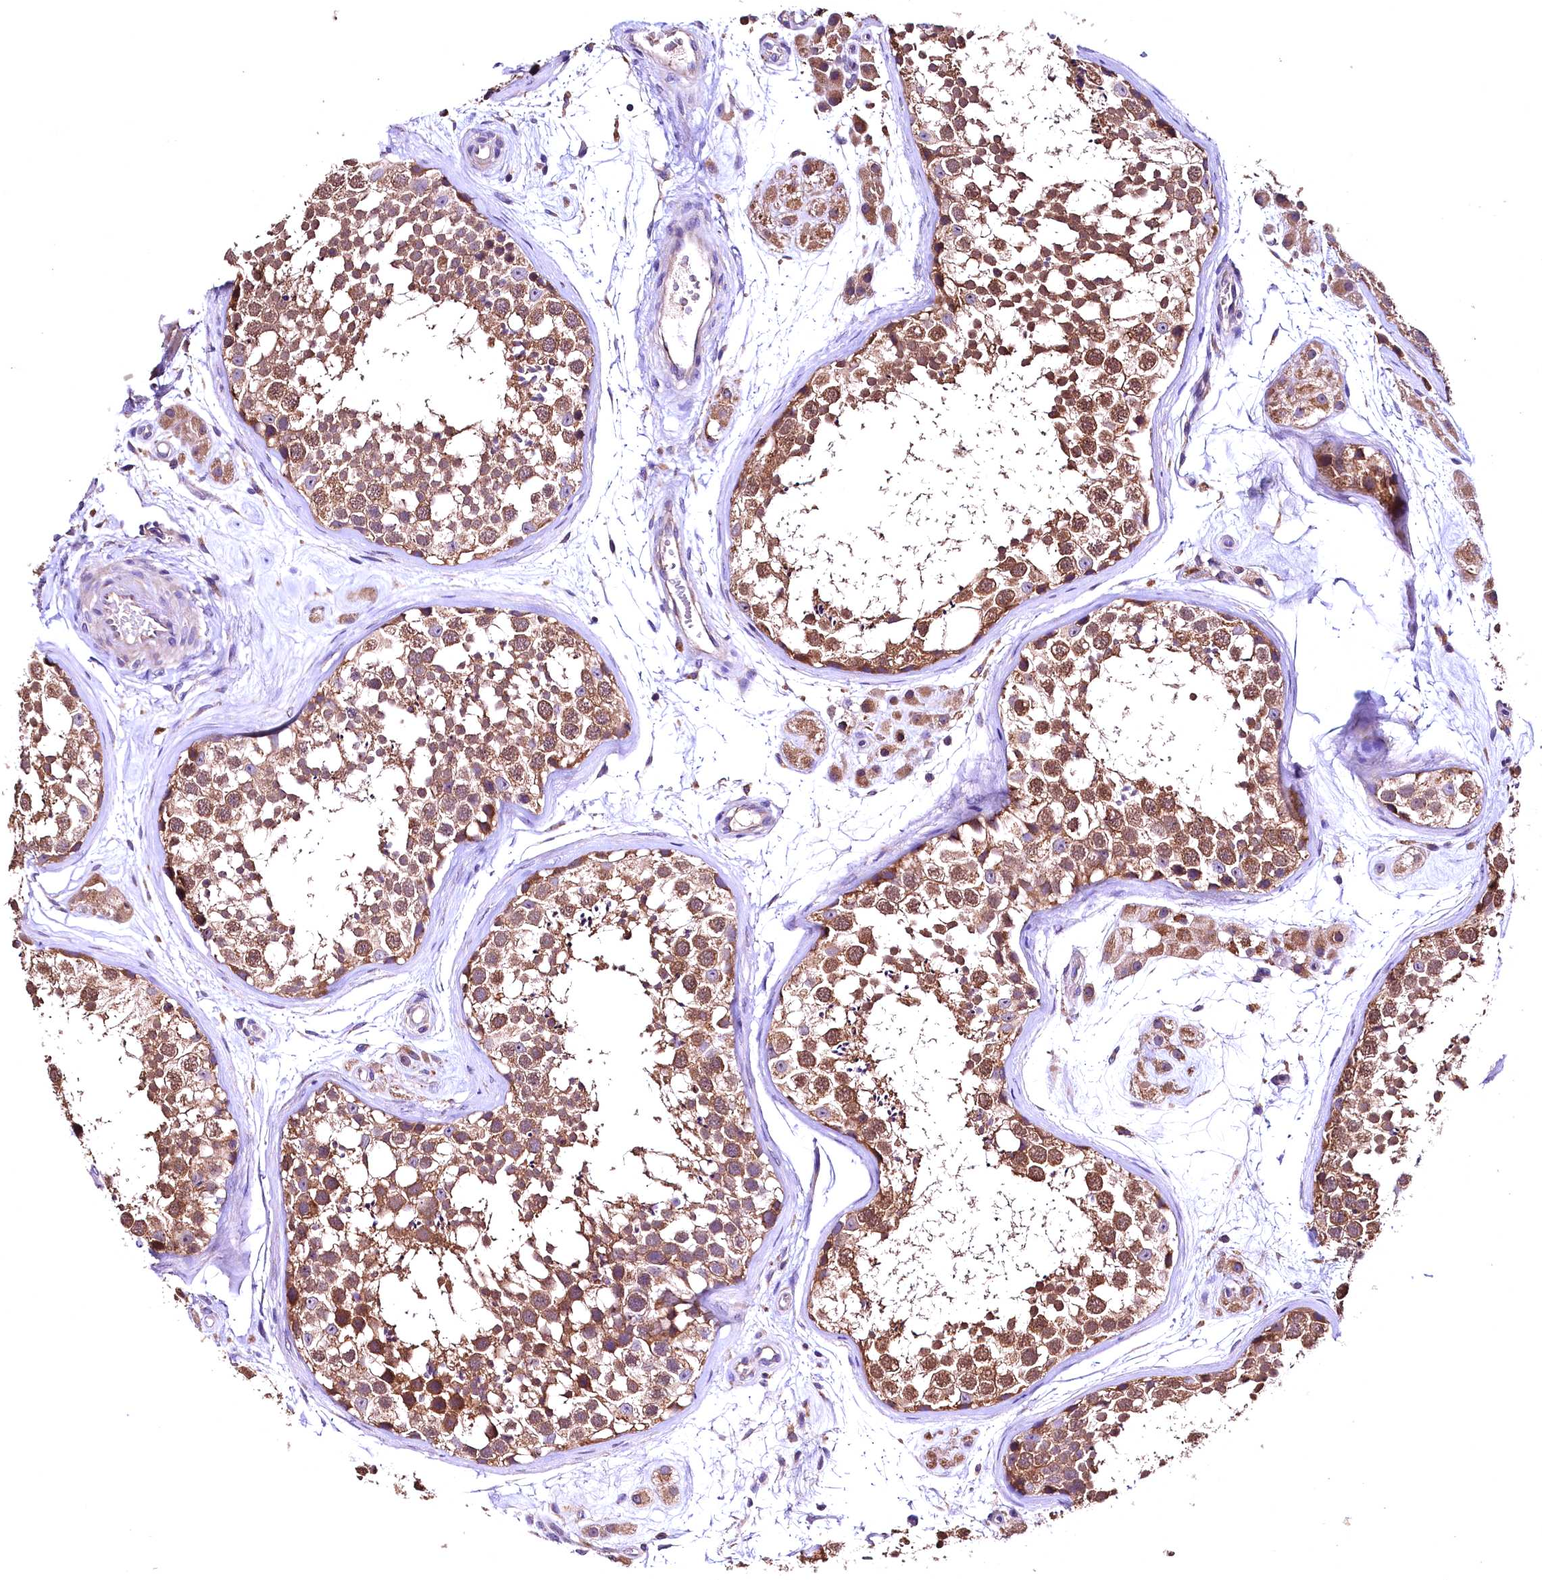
{"staining": {"intensity": "moderate", "quantity": ">75%", "location": "cytoplasmic/membranous"}, "tissue": "testis", "cell_type": "Cells in seminiferous ducts", "image_type": "normal", "snomed": [{"axis": "morphology", "description": "Normal tissue, NOS"}, {"axis": "topography", "description": "Testis"}], "caption": "About >75% of cells in seminiferous ducts in benign testis display moderate cytoplasmic/membranous protein staining as visualized by brown immunohistochemical staining.", "gene": "ENKD1", "patient": {"sex": "male", "age": 56}}